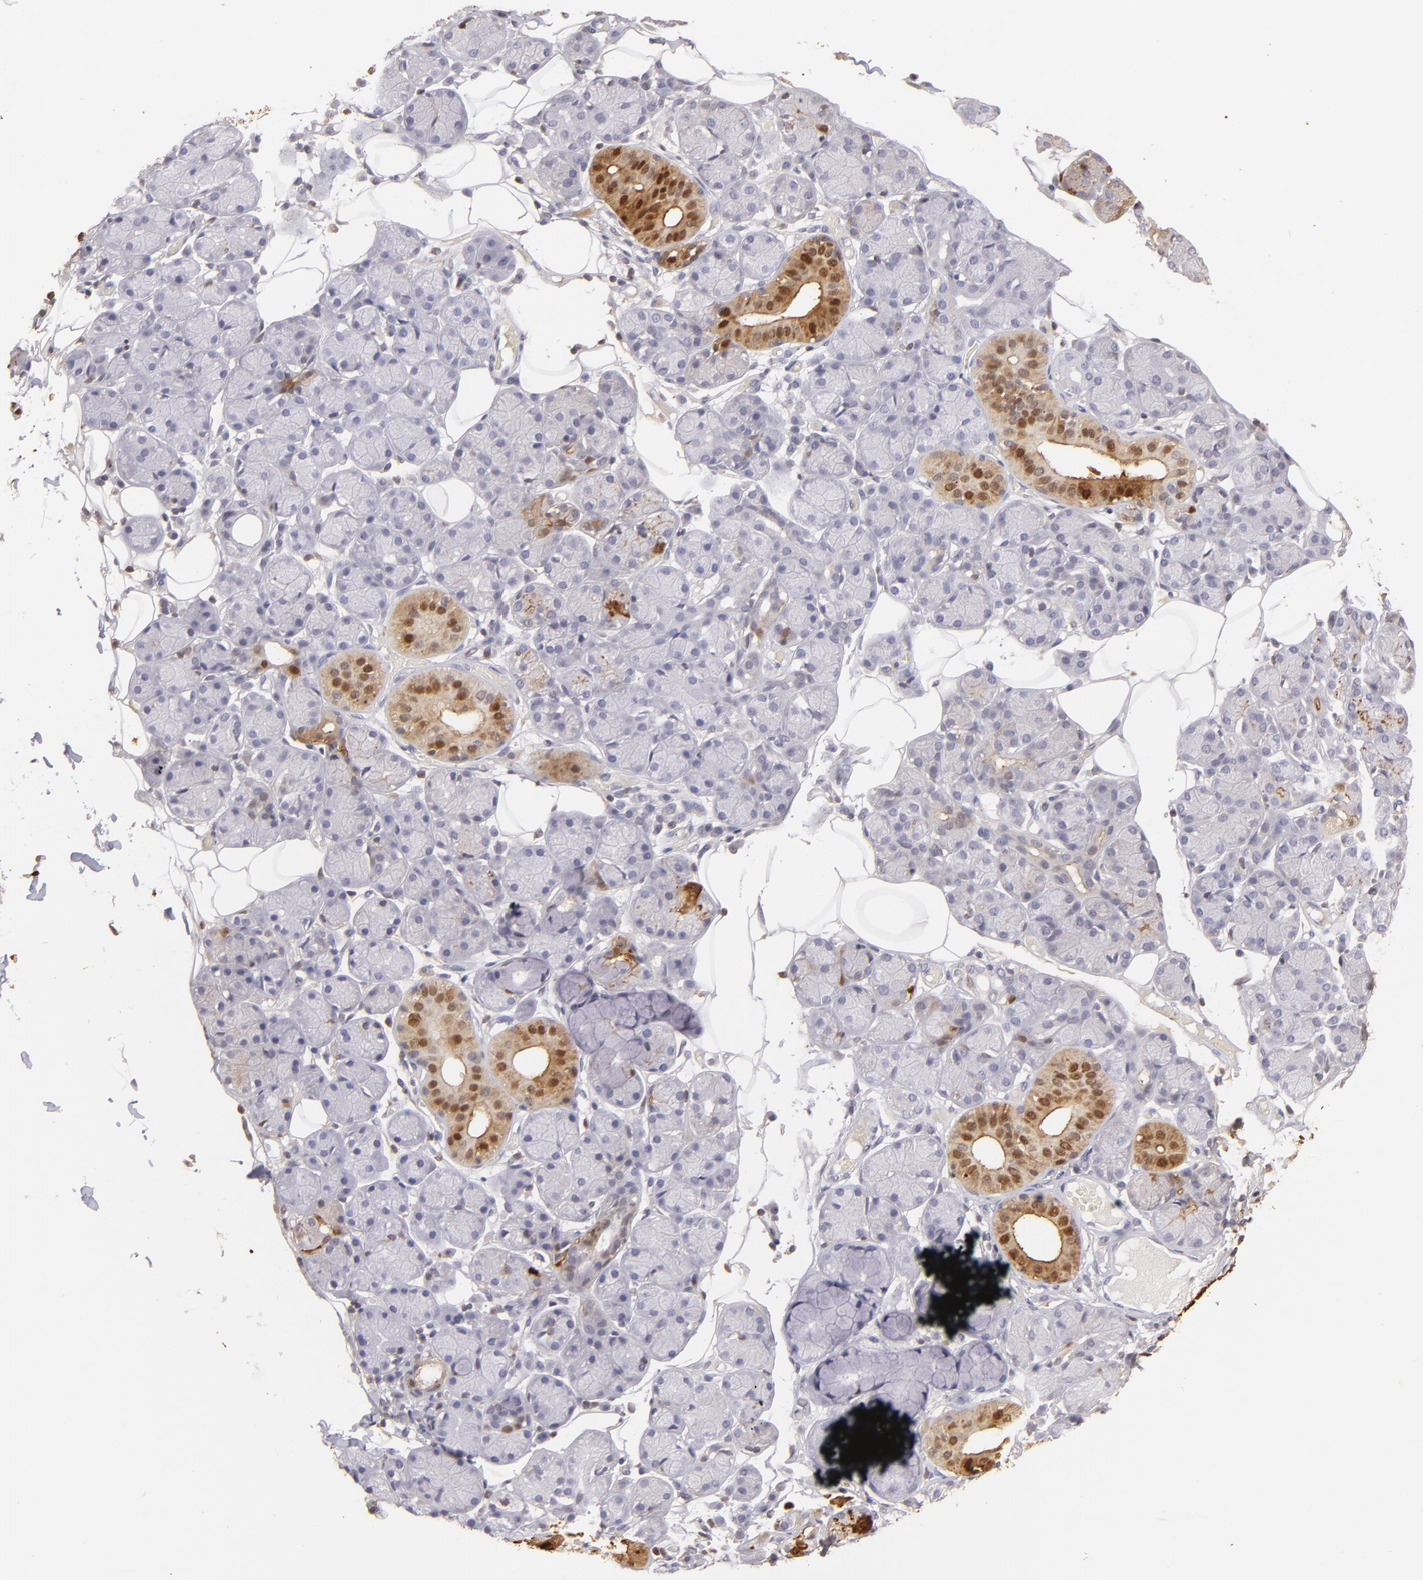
{"staining": {"intensity": "moderate", "quantity": "<25%", "location": "cytoplasmic/membranous,nuclear"}, "tissue": "salivary gland", "cell_type": "Glandular cells", "image_type": "normal", "snomed": [{"axis": "morphology", "description": "Normal tissue, NOS"}, {"axis": "topography", "description": "Salivary gland"}], "caption": "Moderate cytoplasmic/membranous,nuclear expression is identified in approximately <25% of glandular cells in benign salivary gland.", "gene": "S100A2", "patient": {"sex": "male", "age": 54}}